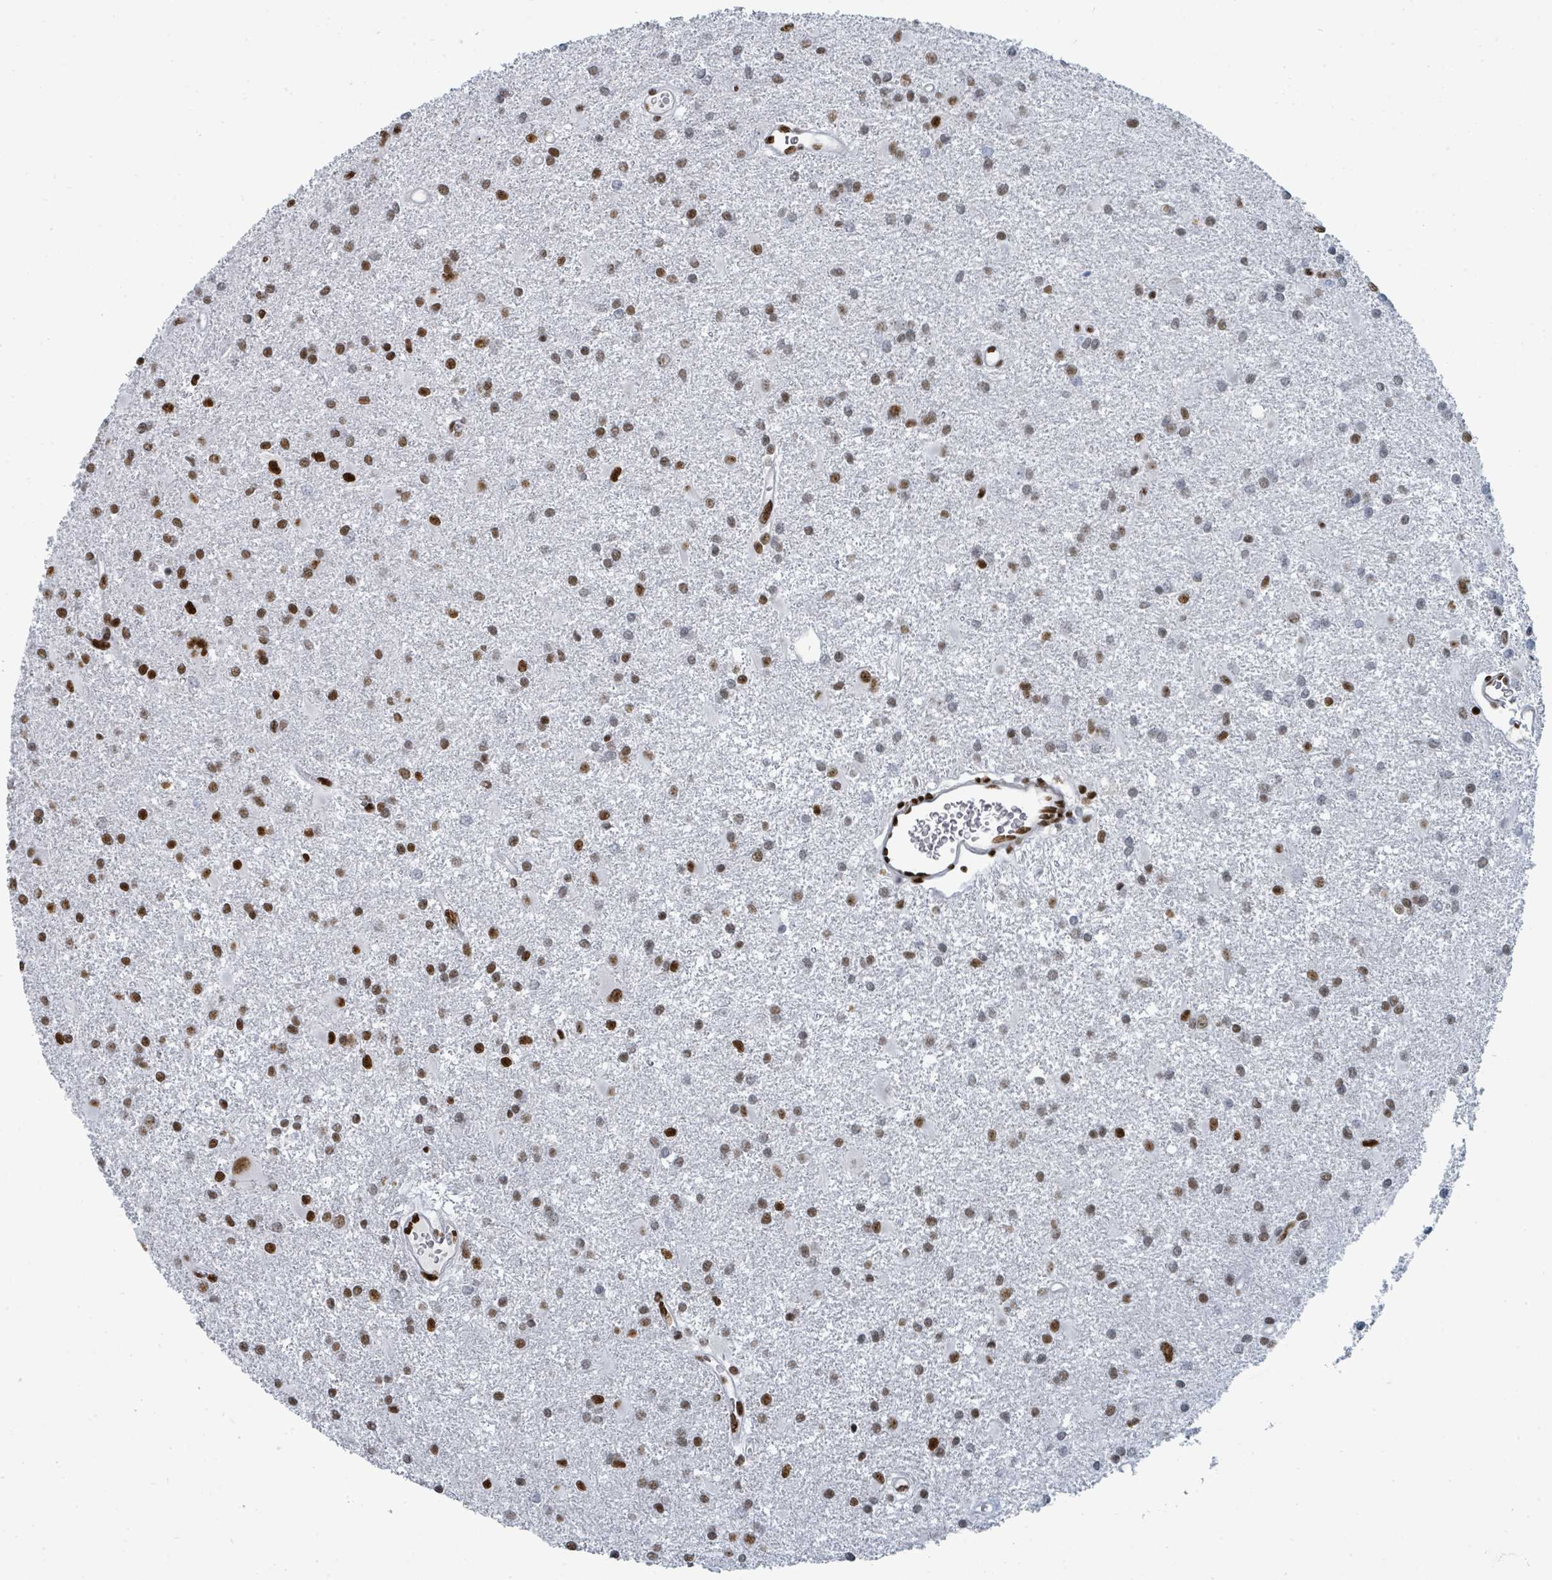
{"staining": {"intensity": "strong", "quantity": "25%-75%", "location": "nuclear"}, "tissue": "glioma", "cell_type": "Tumor cells", "image_type": "cancer", "snomed": [{"axis": "morphology", "description": "Glioma, malignant, High grade"}, {"axis": "topography", "description": "Brain"}], "caption": "Brown immunohistochemical staining in high-grade glioma (malignant) shows strong nuclear expression in about 25%-75% of tumor cells.", "gene": "SUMO4", "patient": {"sex": "female", "age": 50}}